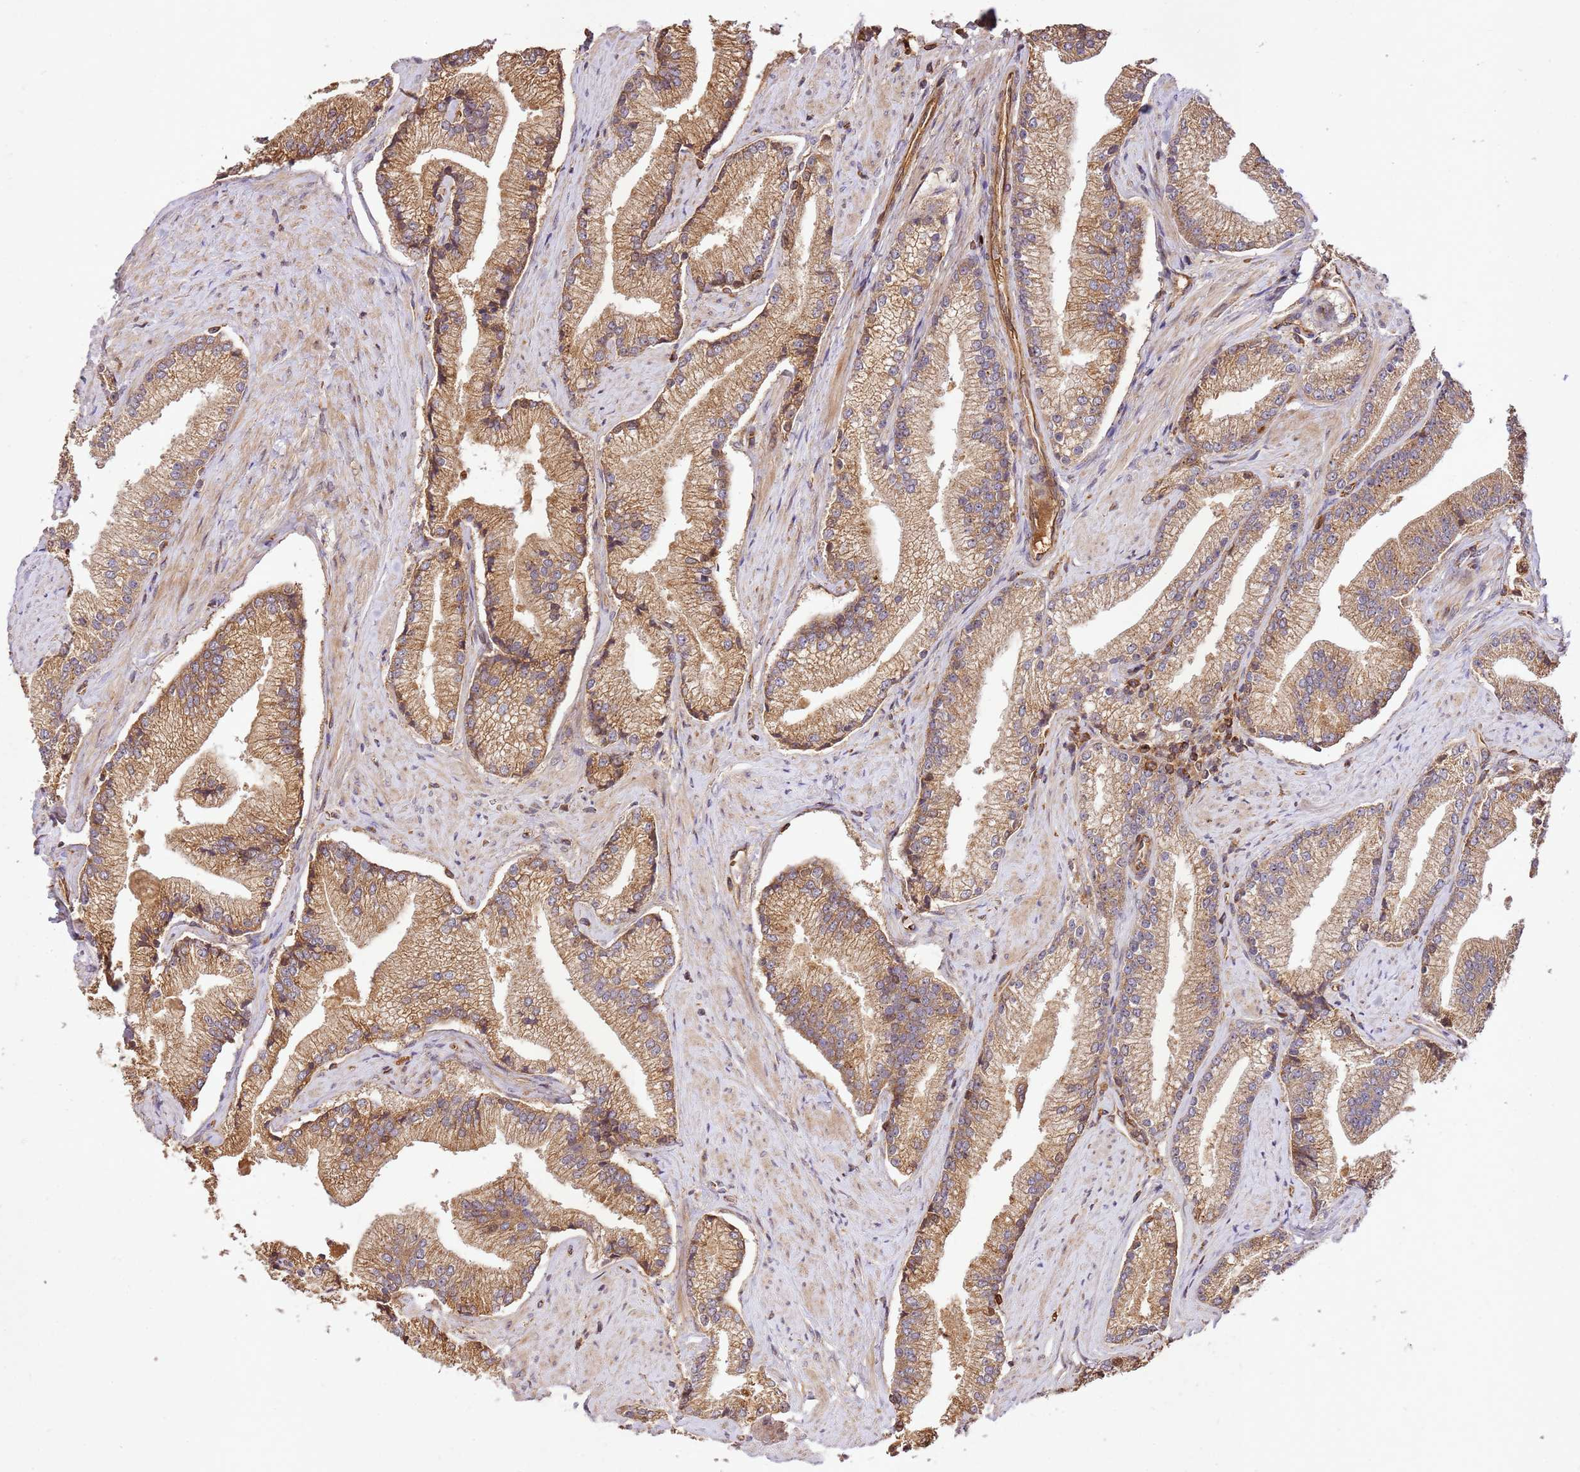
{"staining": {"intensity": "moderate", "quantity": ">75%", "location": "cytoplasmic/membranous"}, "tissue": "prostate cancer", "cell_type": "Tumor cells", "image_type": "cancer", "snomed": [{"axis": "morphology", "description": "Adenocarcinoma, High grade"}, {"axis": "topography", "description": "Prostate"}], "caption": "A brown stain shows moderate cytoplasmic/membranous positivity of a protein in prostate cancer (adenocarcinoma (high-grade)) tumor cells. (DAB IHC with brightfield microscopy, high magnification).", "gene": "KATNAL2", "patient": {"sex": "male", "age": 67}}